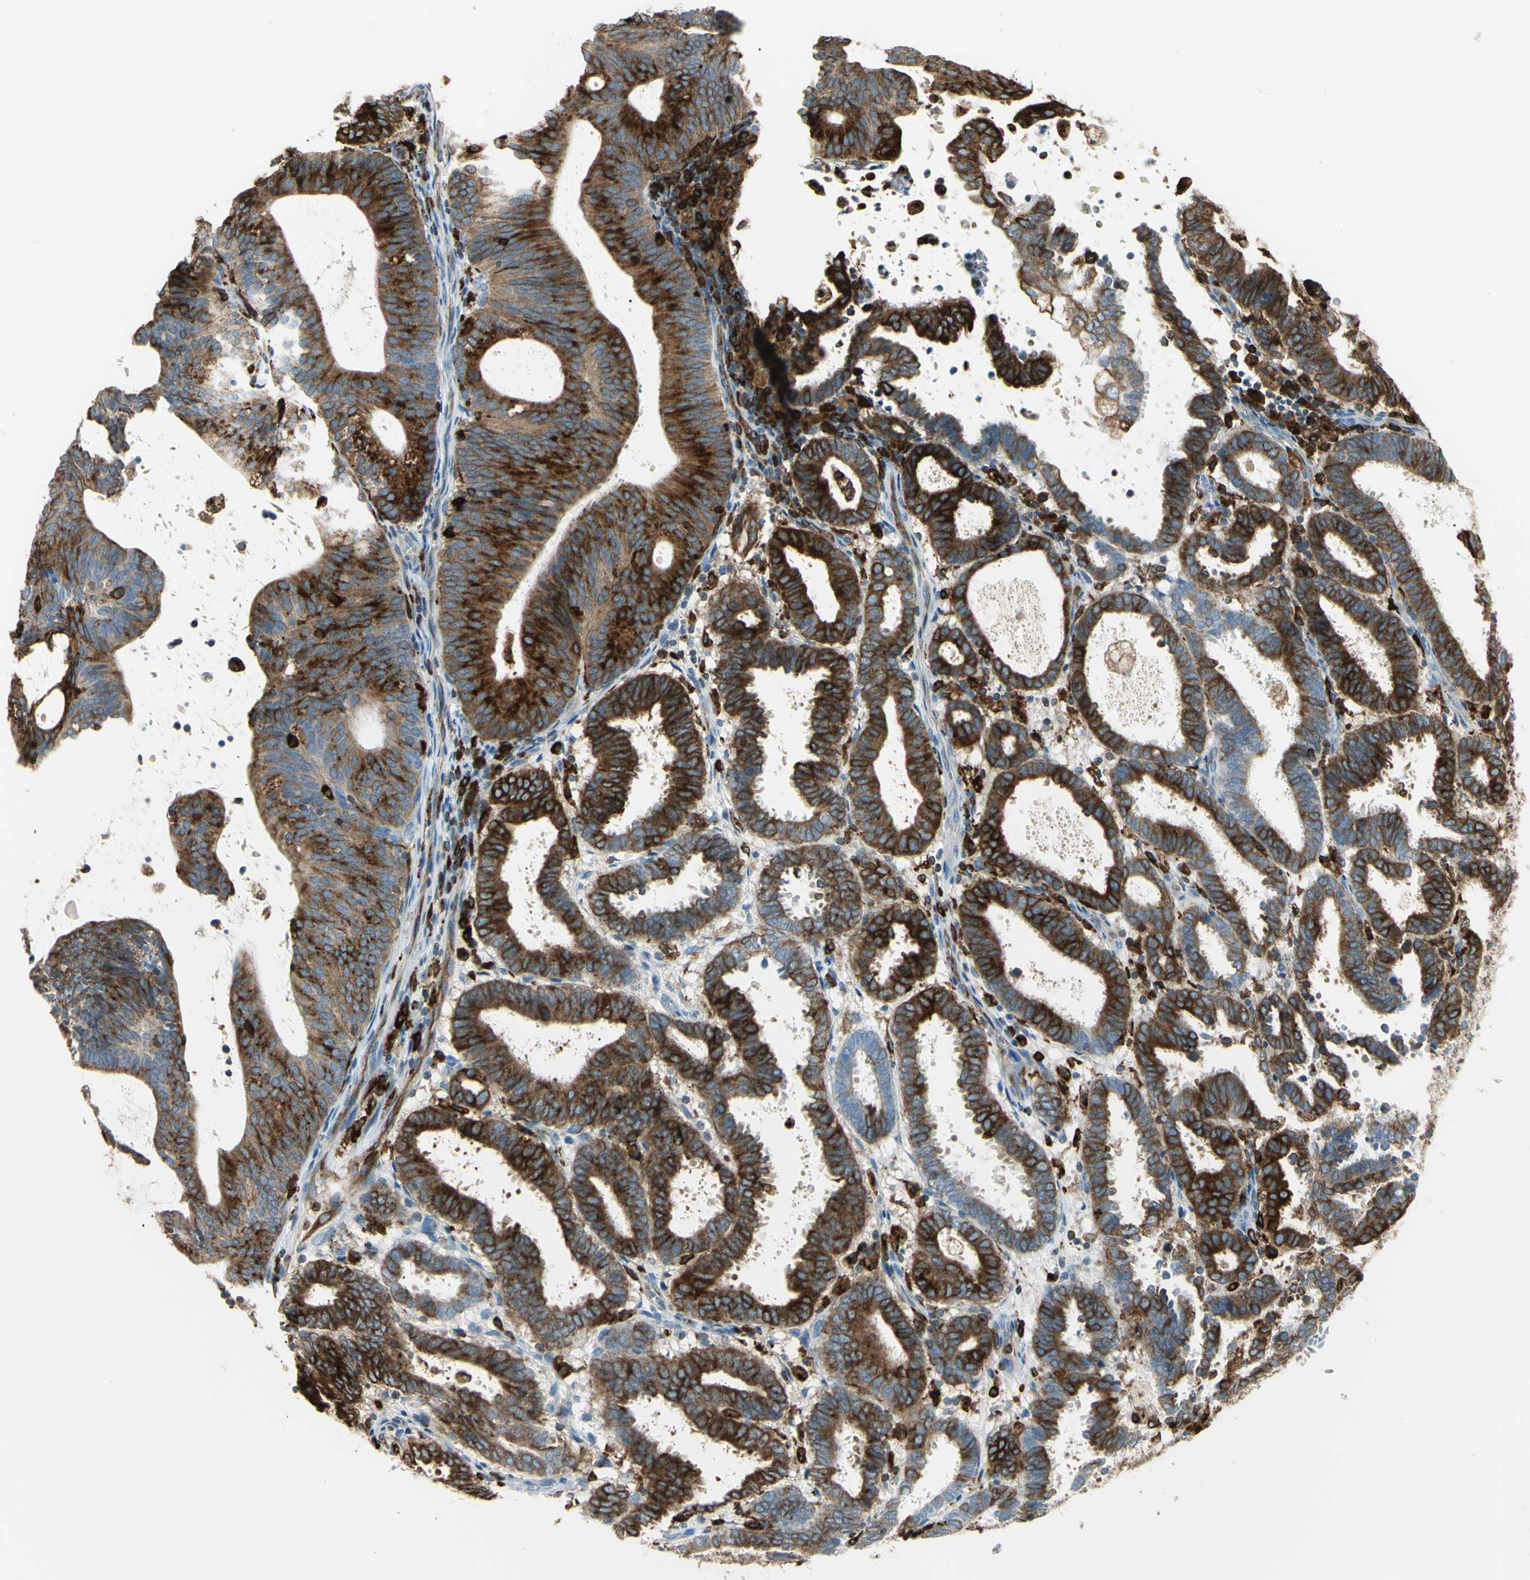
{"staining": {"intensity": "strong", "quantity": ">75%", "location": "cytoplasmic/membranous"}, "tissue": "endometrial cancer", "cell_type": "Tumor cells", "image_type": "cancer", "snomed": [{"axis": "morphology", "description": "Adenocarcinoma, NOS"}, {"axis": "topography", "description": "Uterus"}], "caption": "Immunohistochemistry micrograph of neoplastic tissue: human endometrial cancer stained using immunohistochemistry displays high levels of strong protein expression localized specifically in the cytoplasmic/membranous of tumor cells, appearing as a cytoplasmic/membranous brown color.", "gene": "CD74", "patient": {"sex": "female", "age": 83}}